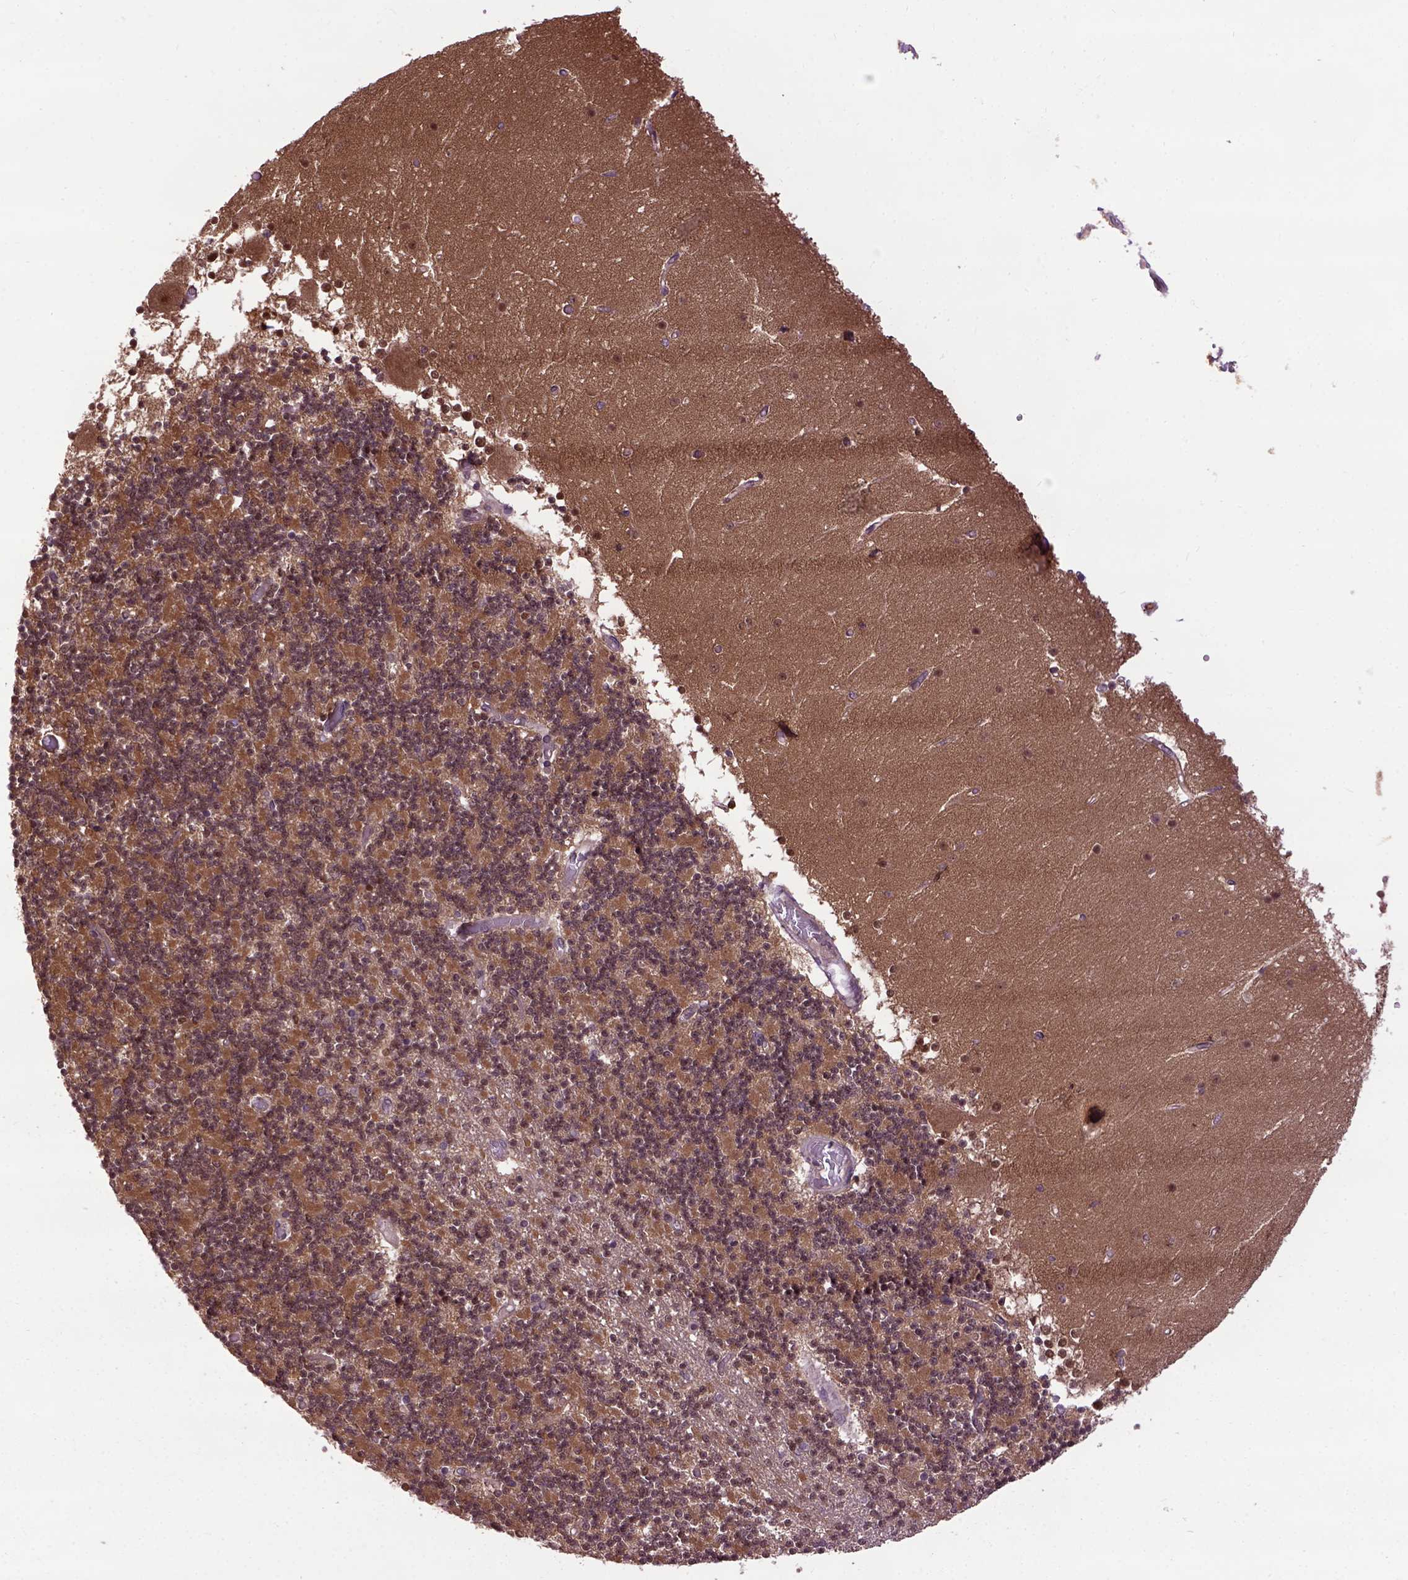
{"staining": {"intensity": "strong", "quantity": ">75%", "location": "cytoplasmic/membranous"}, "tissue": "cerebellum", "cell_type": "Cells in granular layer", "image_type": "normal", "snomed": [{"axis": "morphology", "description": "Normal tissue, NOS"}, {"axis": "topography", "description": "Cerebellum"}], "caption": "A high-resolution photomicrograph shows immunohistochemistry (IHC) staining of unremarkable cerebellum, which shows strong cytoplasmic/membranous expression in approximately >75% of cells in granular layer. (DAB IHC, brown staining for protein, blue staining for nuclei).", "gene": "WDR48", "patient": {"sex": "female", "age": 28}}